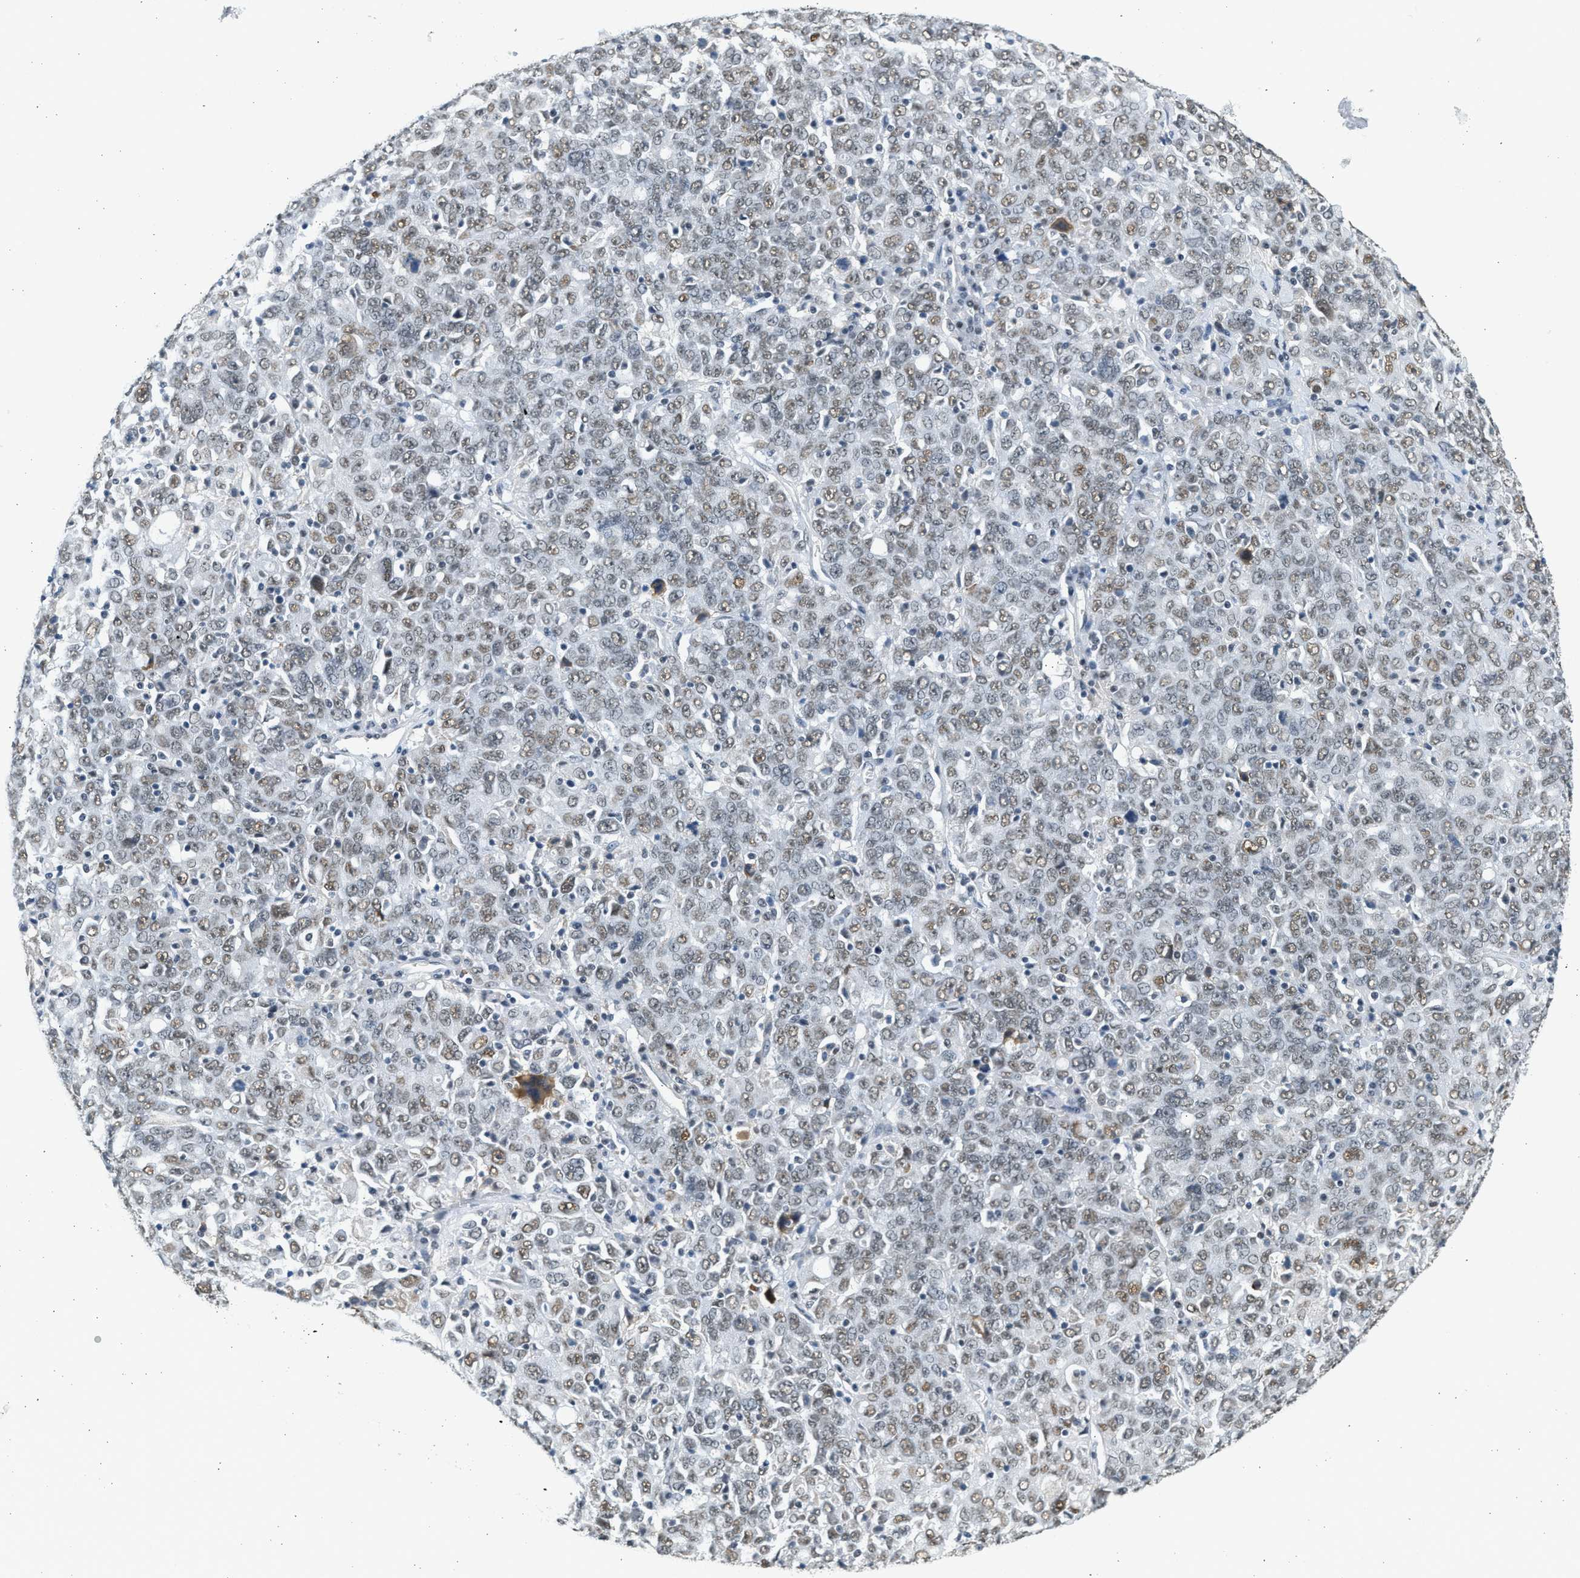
{"staining": {"intensity": "weak", "quantity": ">75%", "location": "nuclear"}, "tissue": "ovarian cancer", "cell_type": "Tumor cells", "image_type": "cancer", "snomed": [{"axis": "morphology", "description": "Carcinoma, endometroid"}, {"axis": "topography", "description": "Ovary"}], "caption": "Immunohistochemistry of human ovarian cancer (endometroid carcinoma) displays low levels of weak nuclear staining in approximately >75% of tumor cells.", "gene": "HIPK1", "patient": {"sex": "female", "age": 62}}